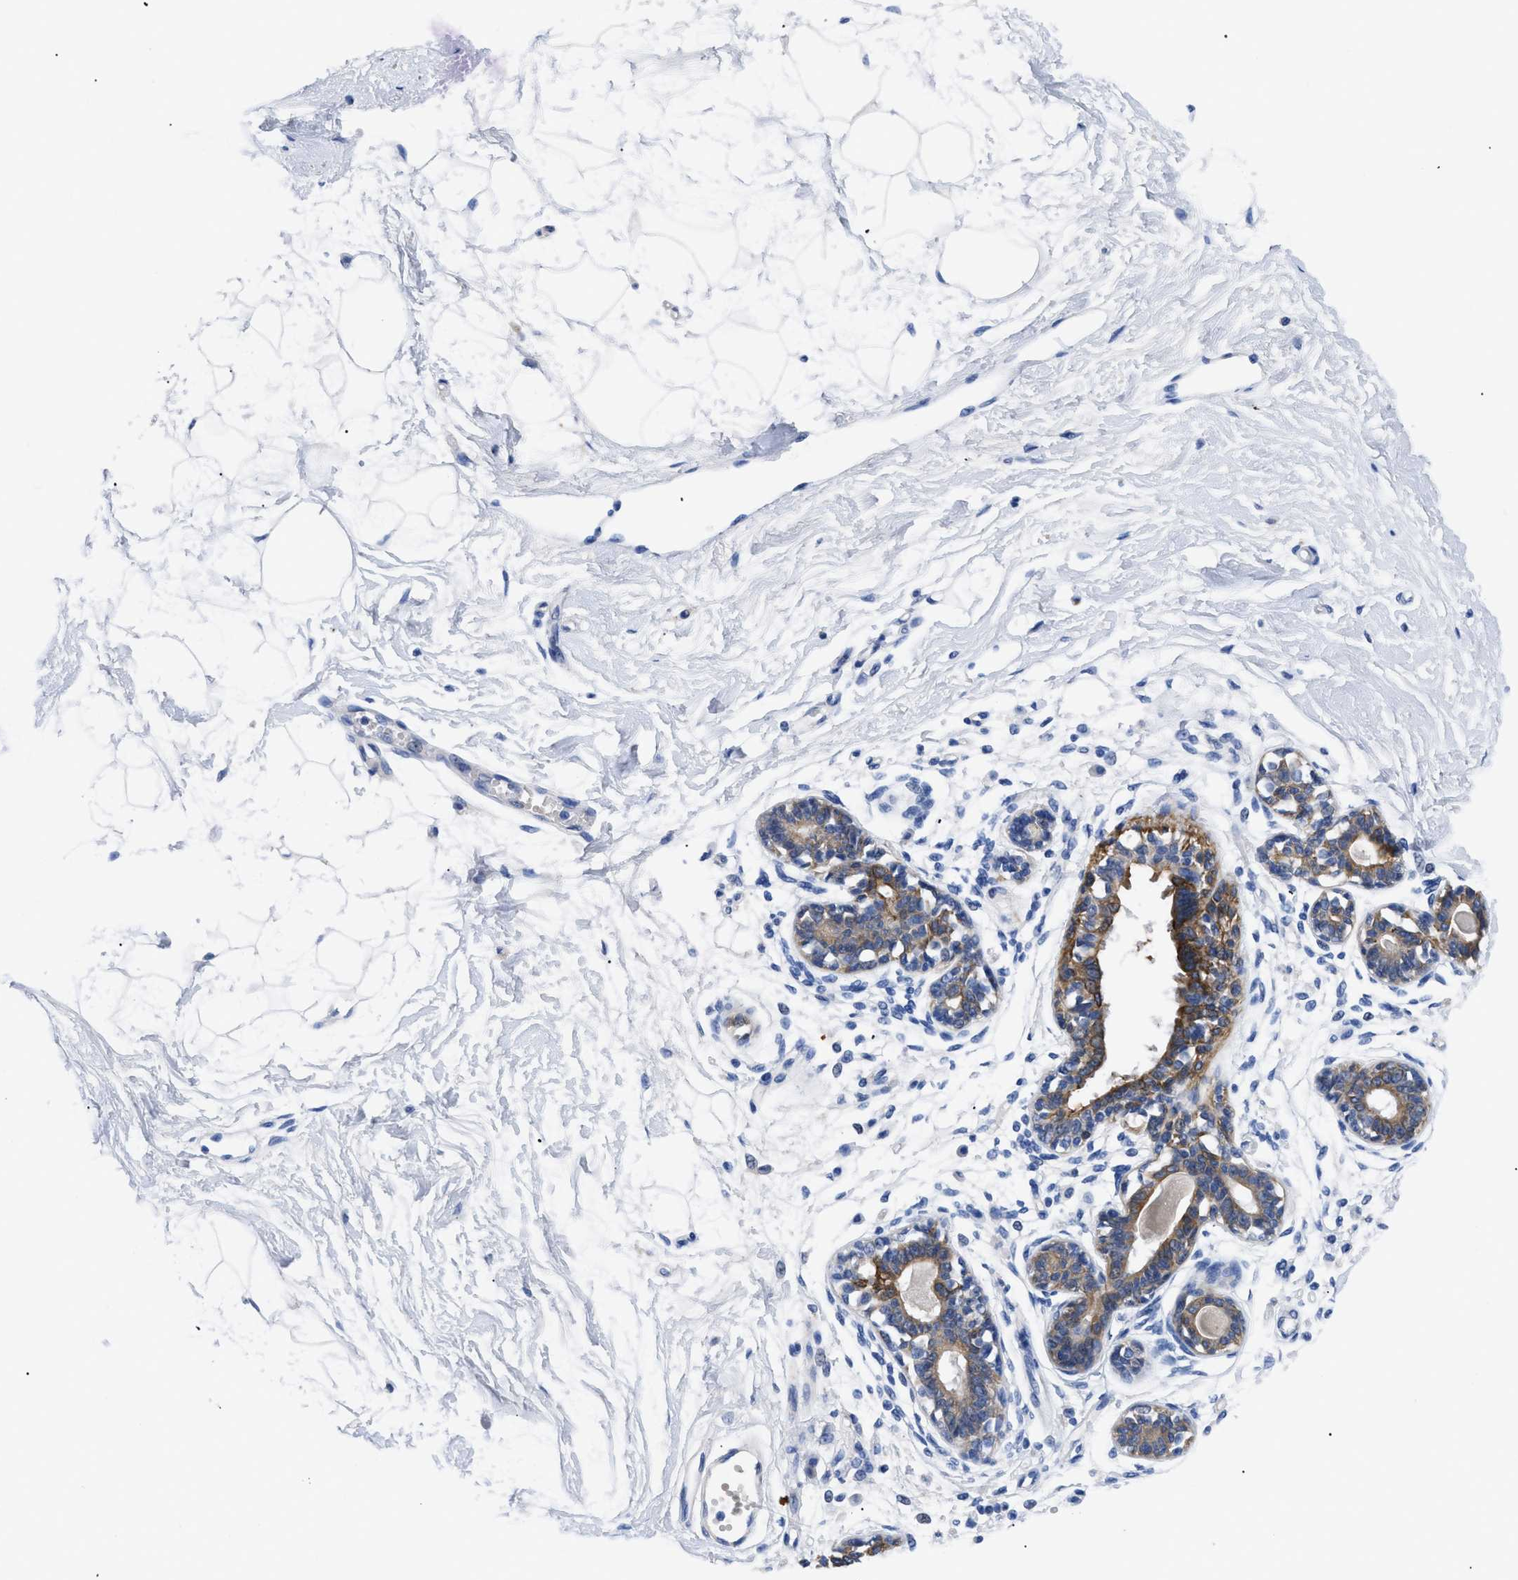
{"staining": {"intensity": "negative", "quantity": "none", "location": "none"}, "tissue": "breast", "cell_type": "Adipocytes", "image_type": "normal", "snomed": [{"axis": "morphology", "description": "Normal tissue, NOS"}, {"axis": "topography", "description": "Breast"}], "caption": "Human breast stained for a protein using immunohistochemistry displays no staining in adipocytes.", "gene": "TMEM68", "patient": {"sex": "female", "age": 45}}